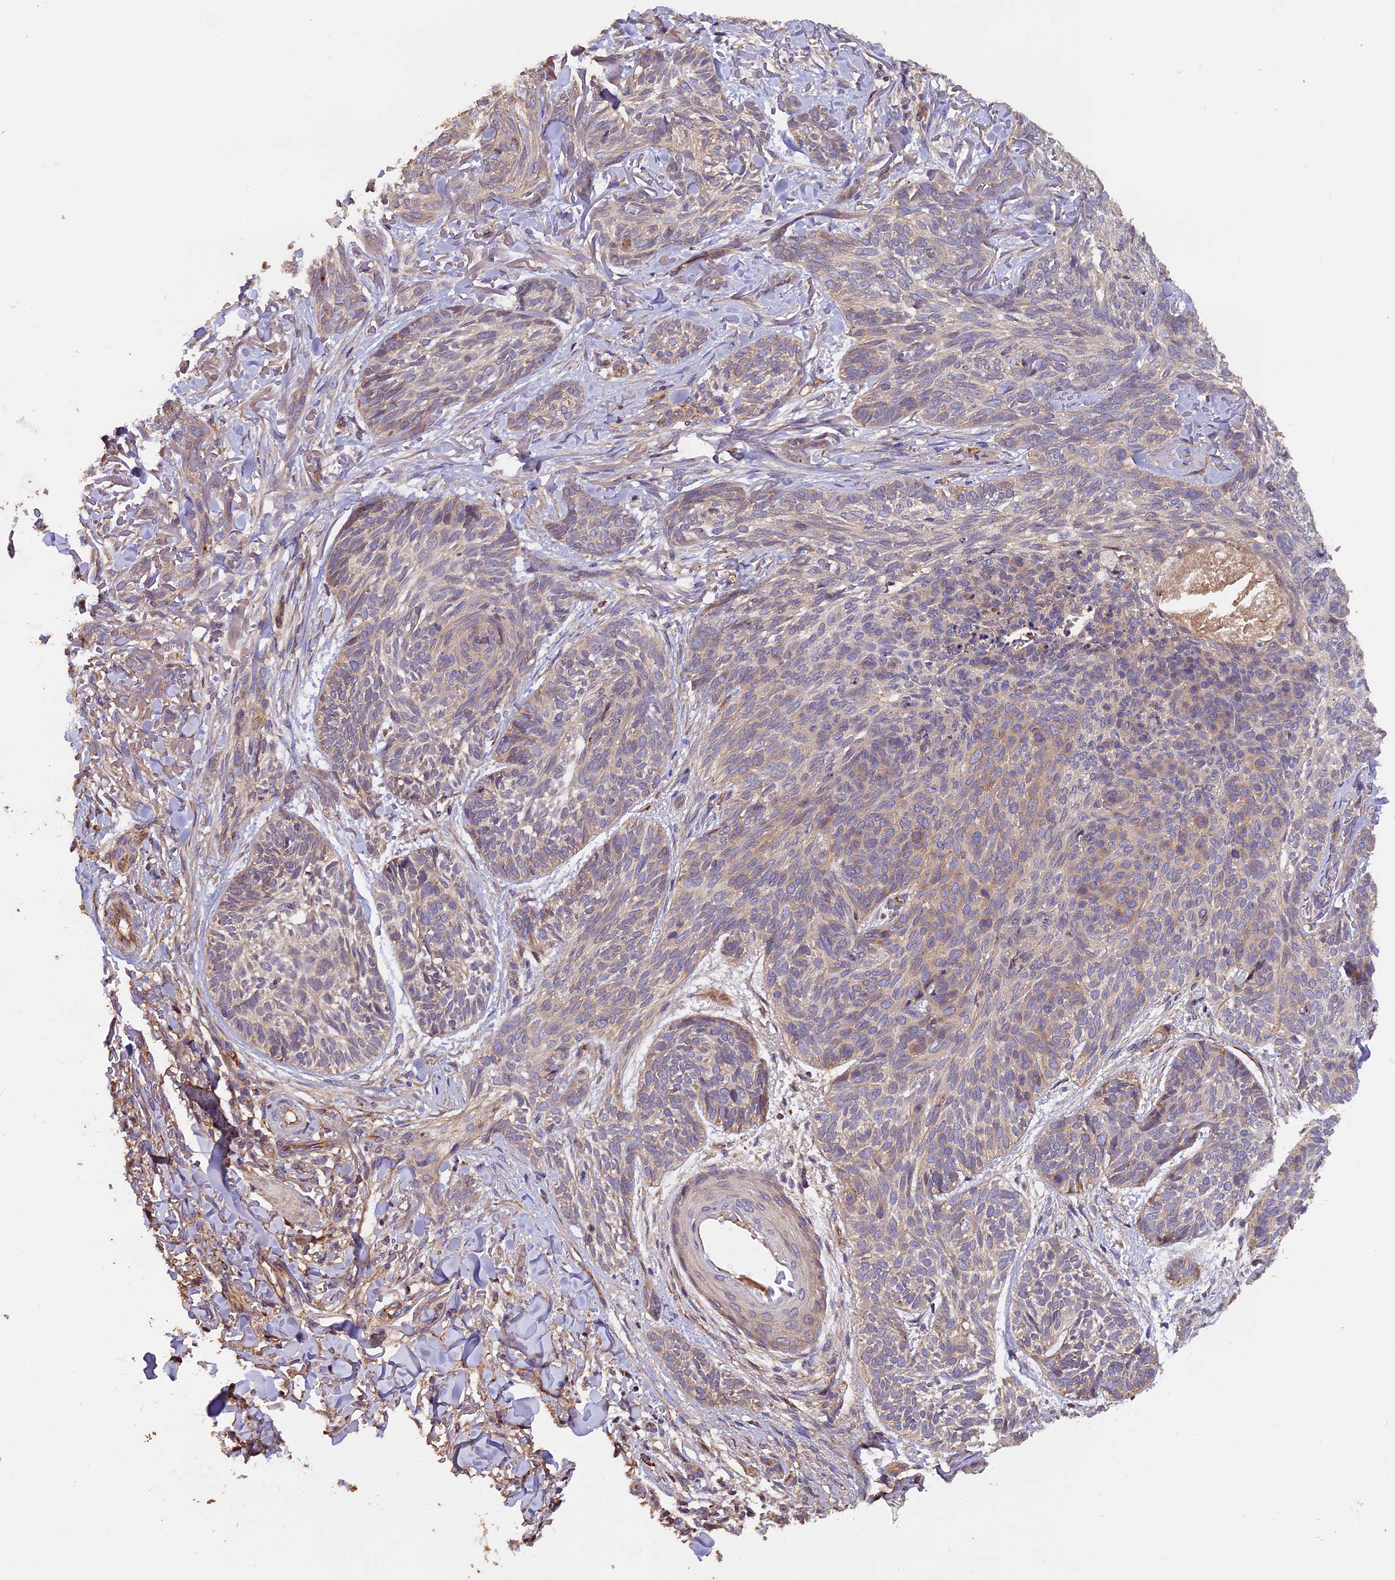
{"staining": {"intensity": "weak", "quantity": "25%-75%", "location": "cytoplasmic/membranous"}, "tissue": "skin cancer", "cell_type": "Tumor cells", "image_type": "cancer", "snomed": [{"axis": "morphology", "description": "Normal tissue, NOS"}, {"axis": "morphology", "description": "Basal cell carcinoma"}, {"axis": "topography", "description": "Skin"}], "caption": "Human basal cell carcinoma (skin) stained for a protein (brown) demonstrates weak cytoplasmic/membranous positive staining in approximately 25%-75% of tumor cells.", "gene": "ERMARD", "patient": {"sex": "male", "age": 66}}